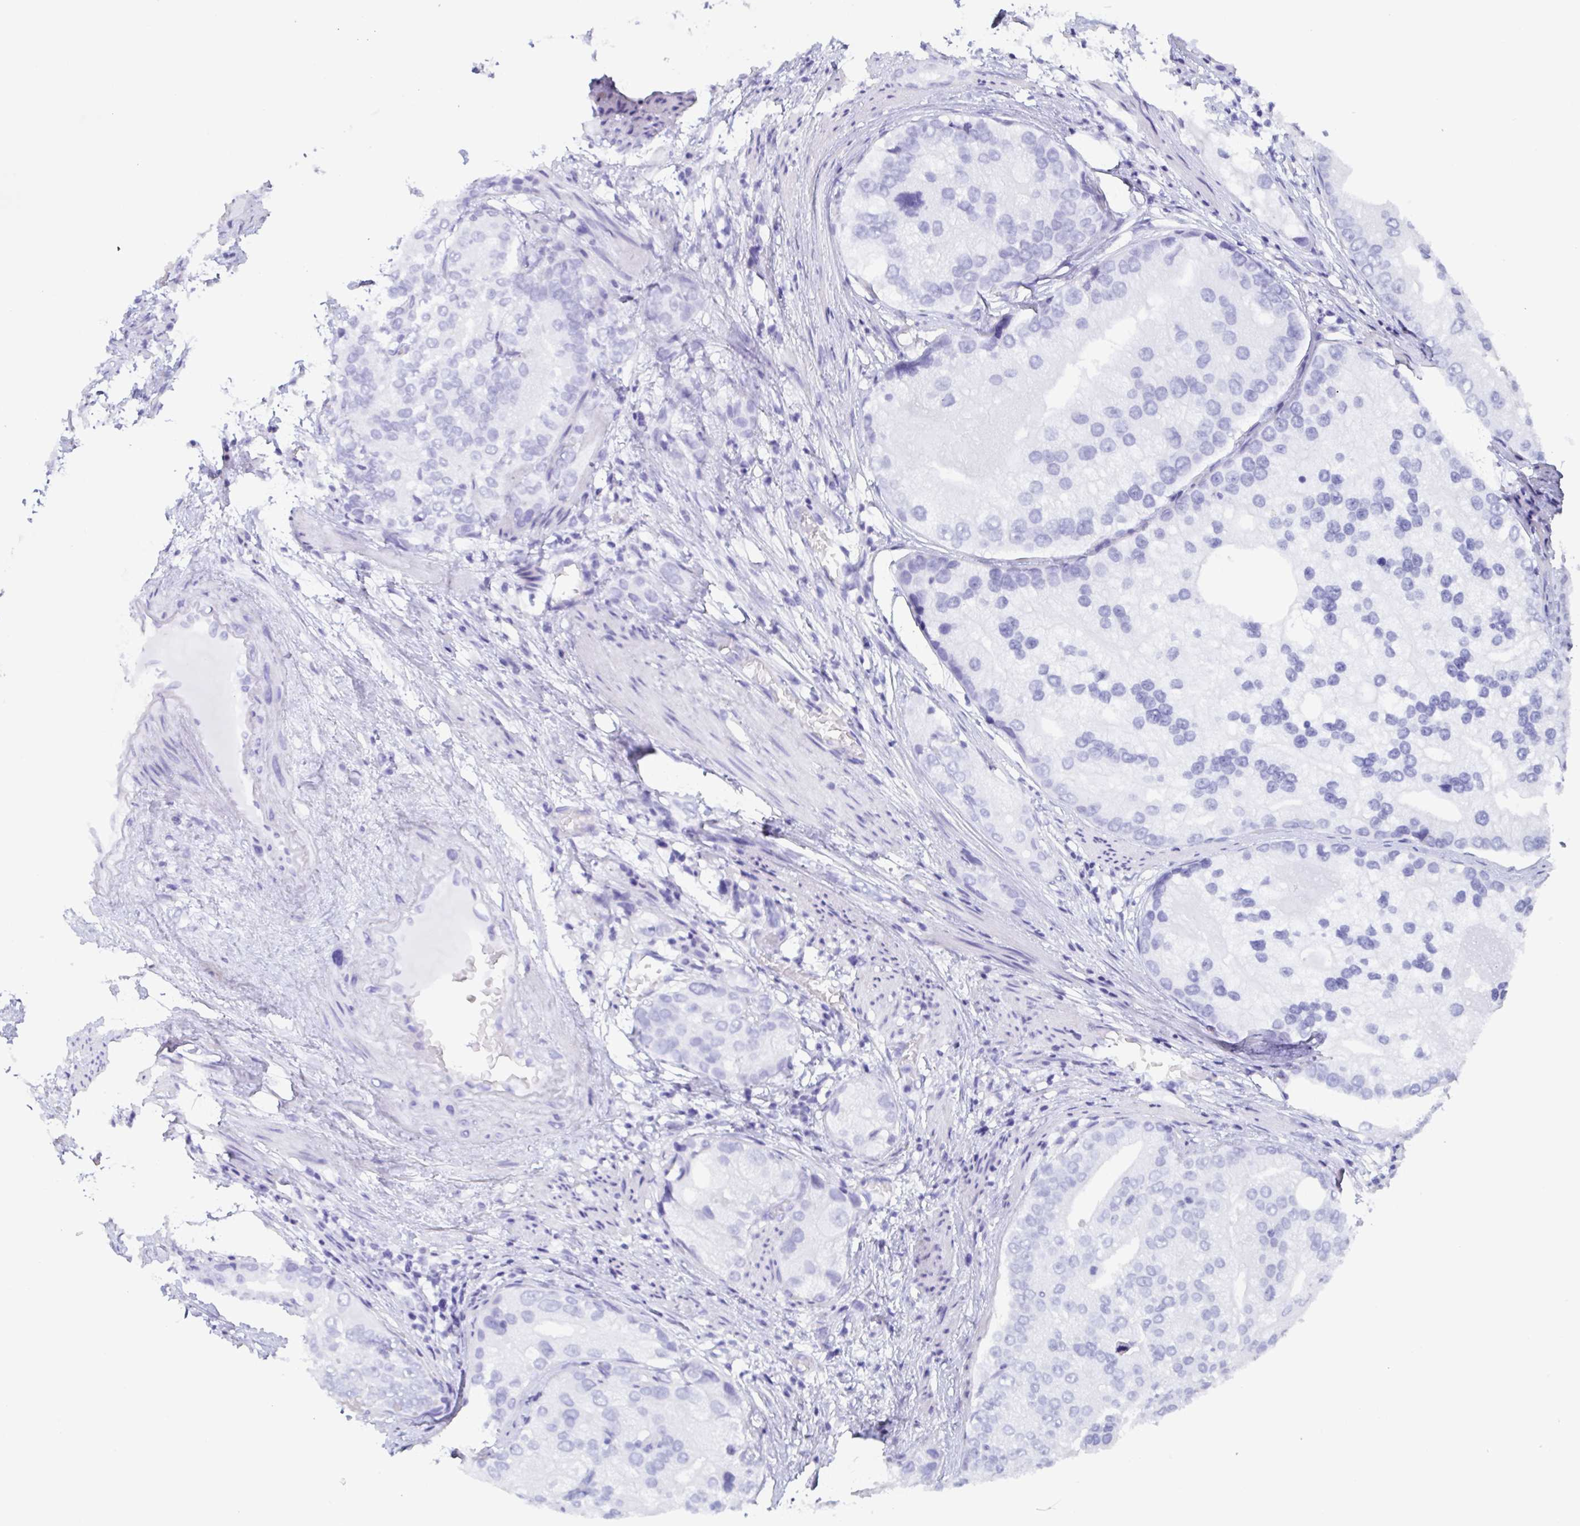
{"staining": {"intensity": "negative", "quantity": "none", "location": "none"}, "tissue": "prostate cancer", "cell_type": "Tumor cells", "image_type": "cancer", "snomed": [{"axis": "morphology", "description": "Adenocarcinoma, High grade"}, {"axis": "topography", "description": "Prostate"}], "caption": "High magnification brightfield microscopy of high-grade adenocarcinoma (prostate) stained with DAB (brown) and counterstained with hematoxylin (blue): tumor cells show no significant positivity.", "gene": "AGFG2", "patient": {"sex": "male", "age": 70}}